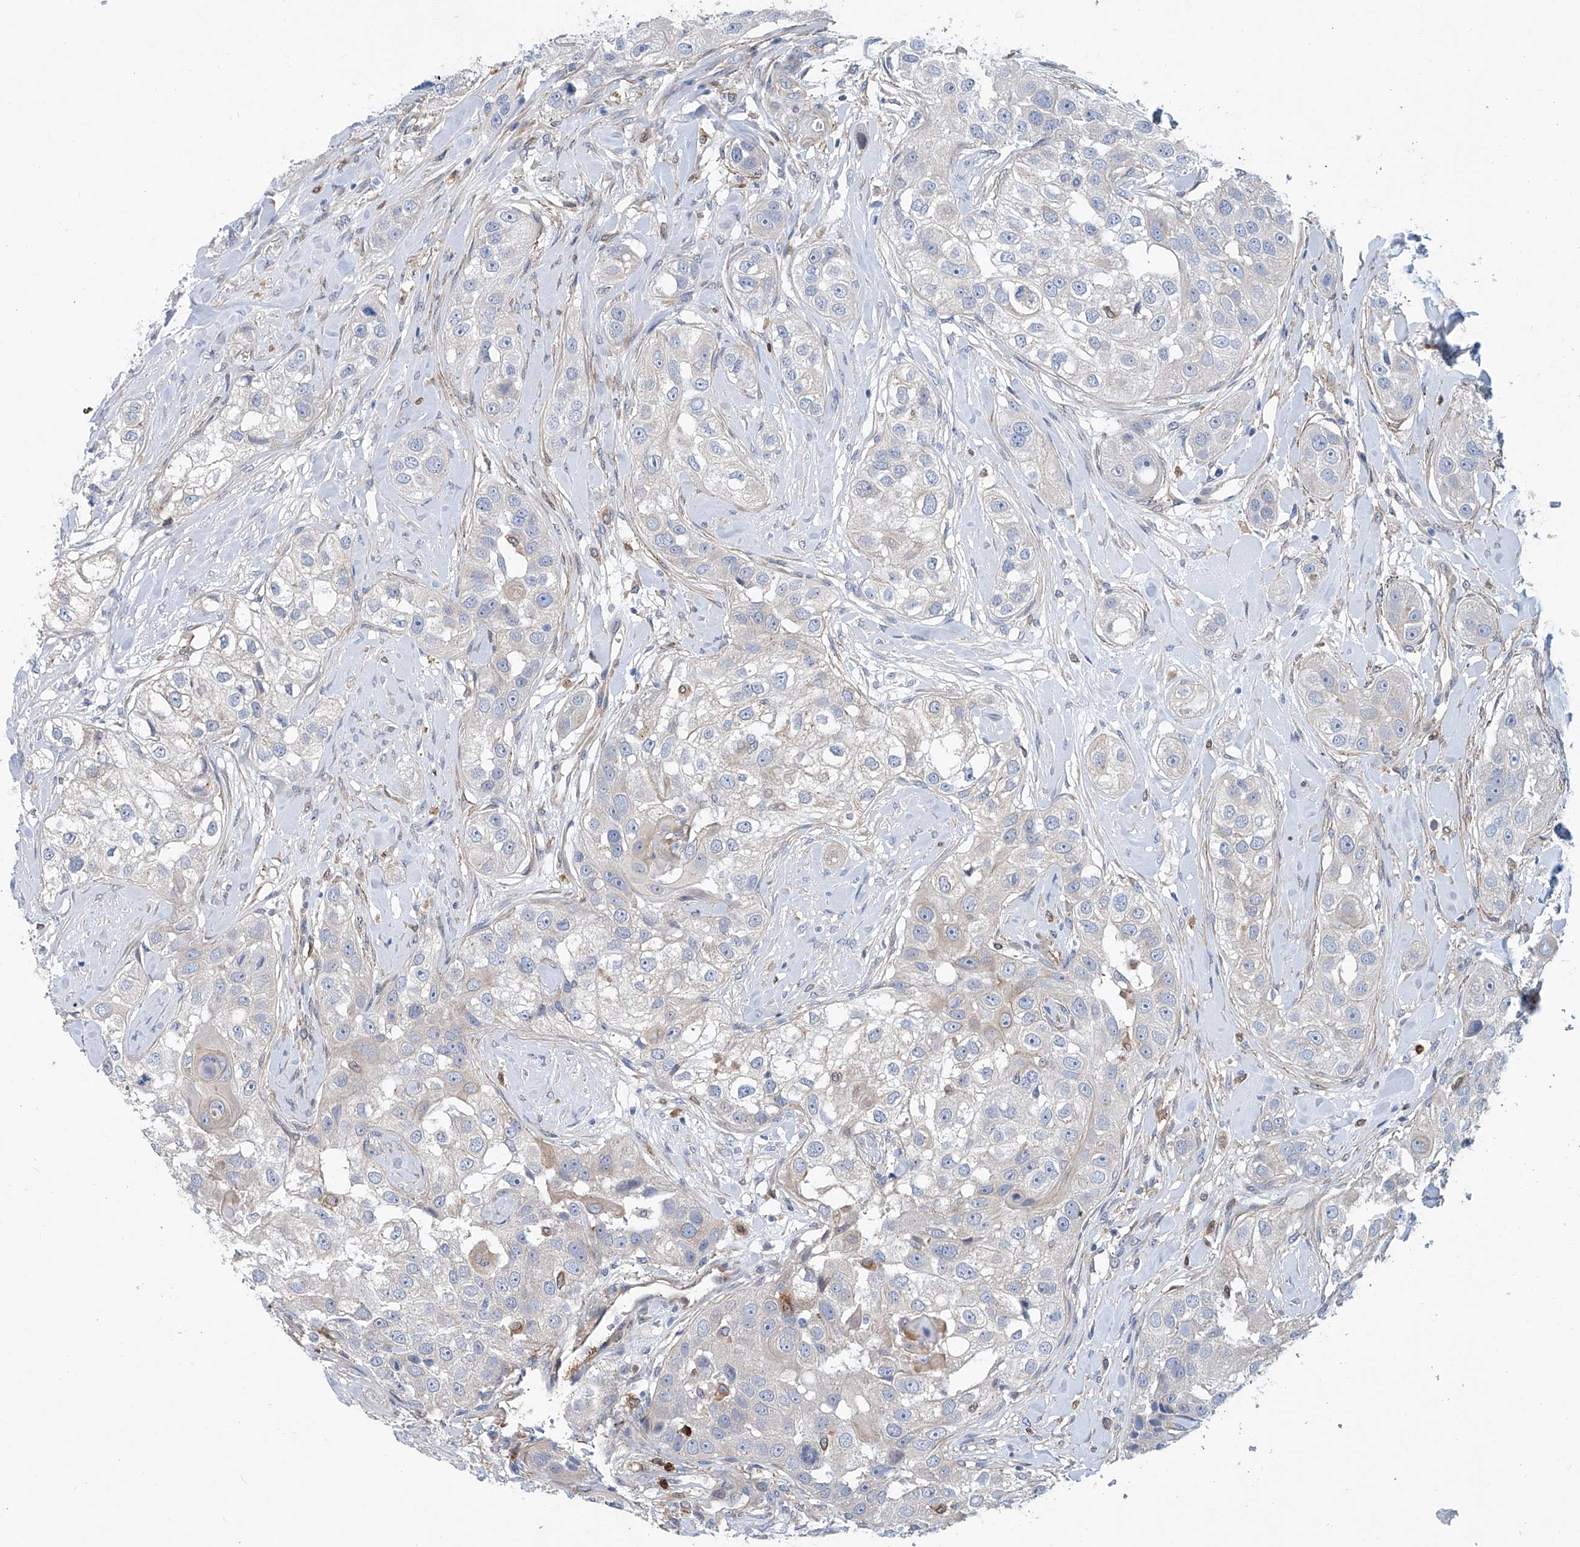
{"staining": {"intensity": "negative", "quantity": "none", "location": "none"}, "tissue": "head and neck cancer", "cell_type": "Tumor cells", "image_type": "cancer", "snomed": [{"axis": "morphology", "description": "Normal tissue, NOS"}, {"axis": "morphology", "description": "Squamous cell carcinoma, NOS"}, {"axis": "topography", "description": "Skeletal muscle"}, {"axis": "topography", "description": "Head-Neck"}], "caption": "Image shows no protein positivity in tumor cells of head and neck cancer tissue.", "gene": "TNN", "patient": {"sex": "male", "age": 51}}